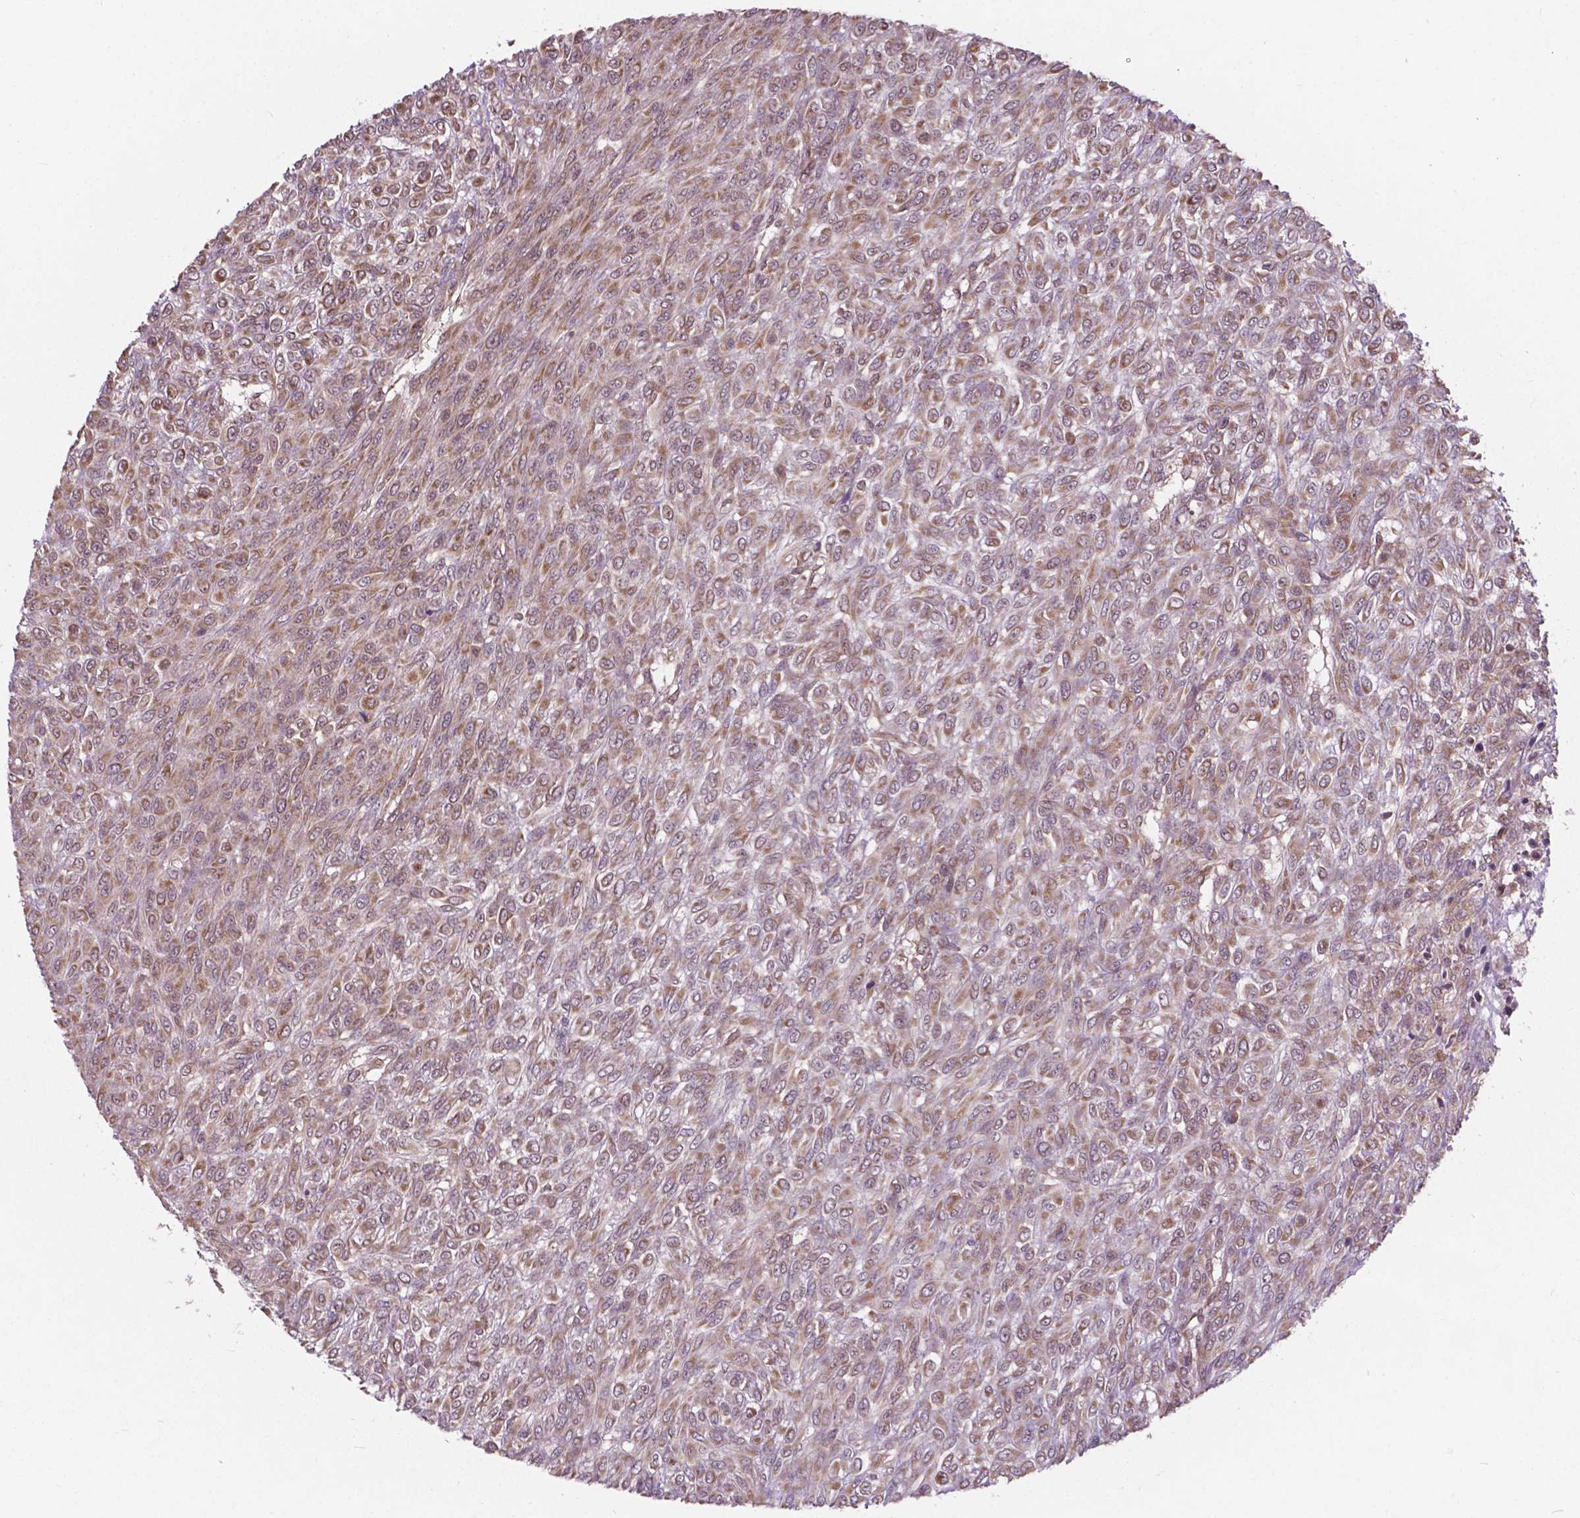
{"staining": {"intensity": "moderate", "quantity": "25%-75%", "location": "cytoplasmic/membranous"}, "tissue": "renal cancer", "cell_type": "Tumor cells", "image_type": "cancer", "snomed": [{"axis": "morphology", "description": "Adenocarcinoma, NOS"}, {"axis": "topography", "description": "Kidney"}], "caption": "Moderate cytoplasmic/membranous staining for a protein is present in approximately 25%-75% of tumor cells of renal cancer (adenocarcinoma) using immunohistochemistry.", "gene": "MRPL33", "patient": {"sex": "male", "age": 58}}